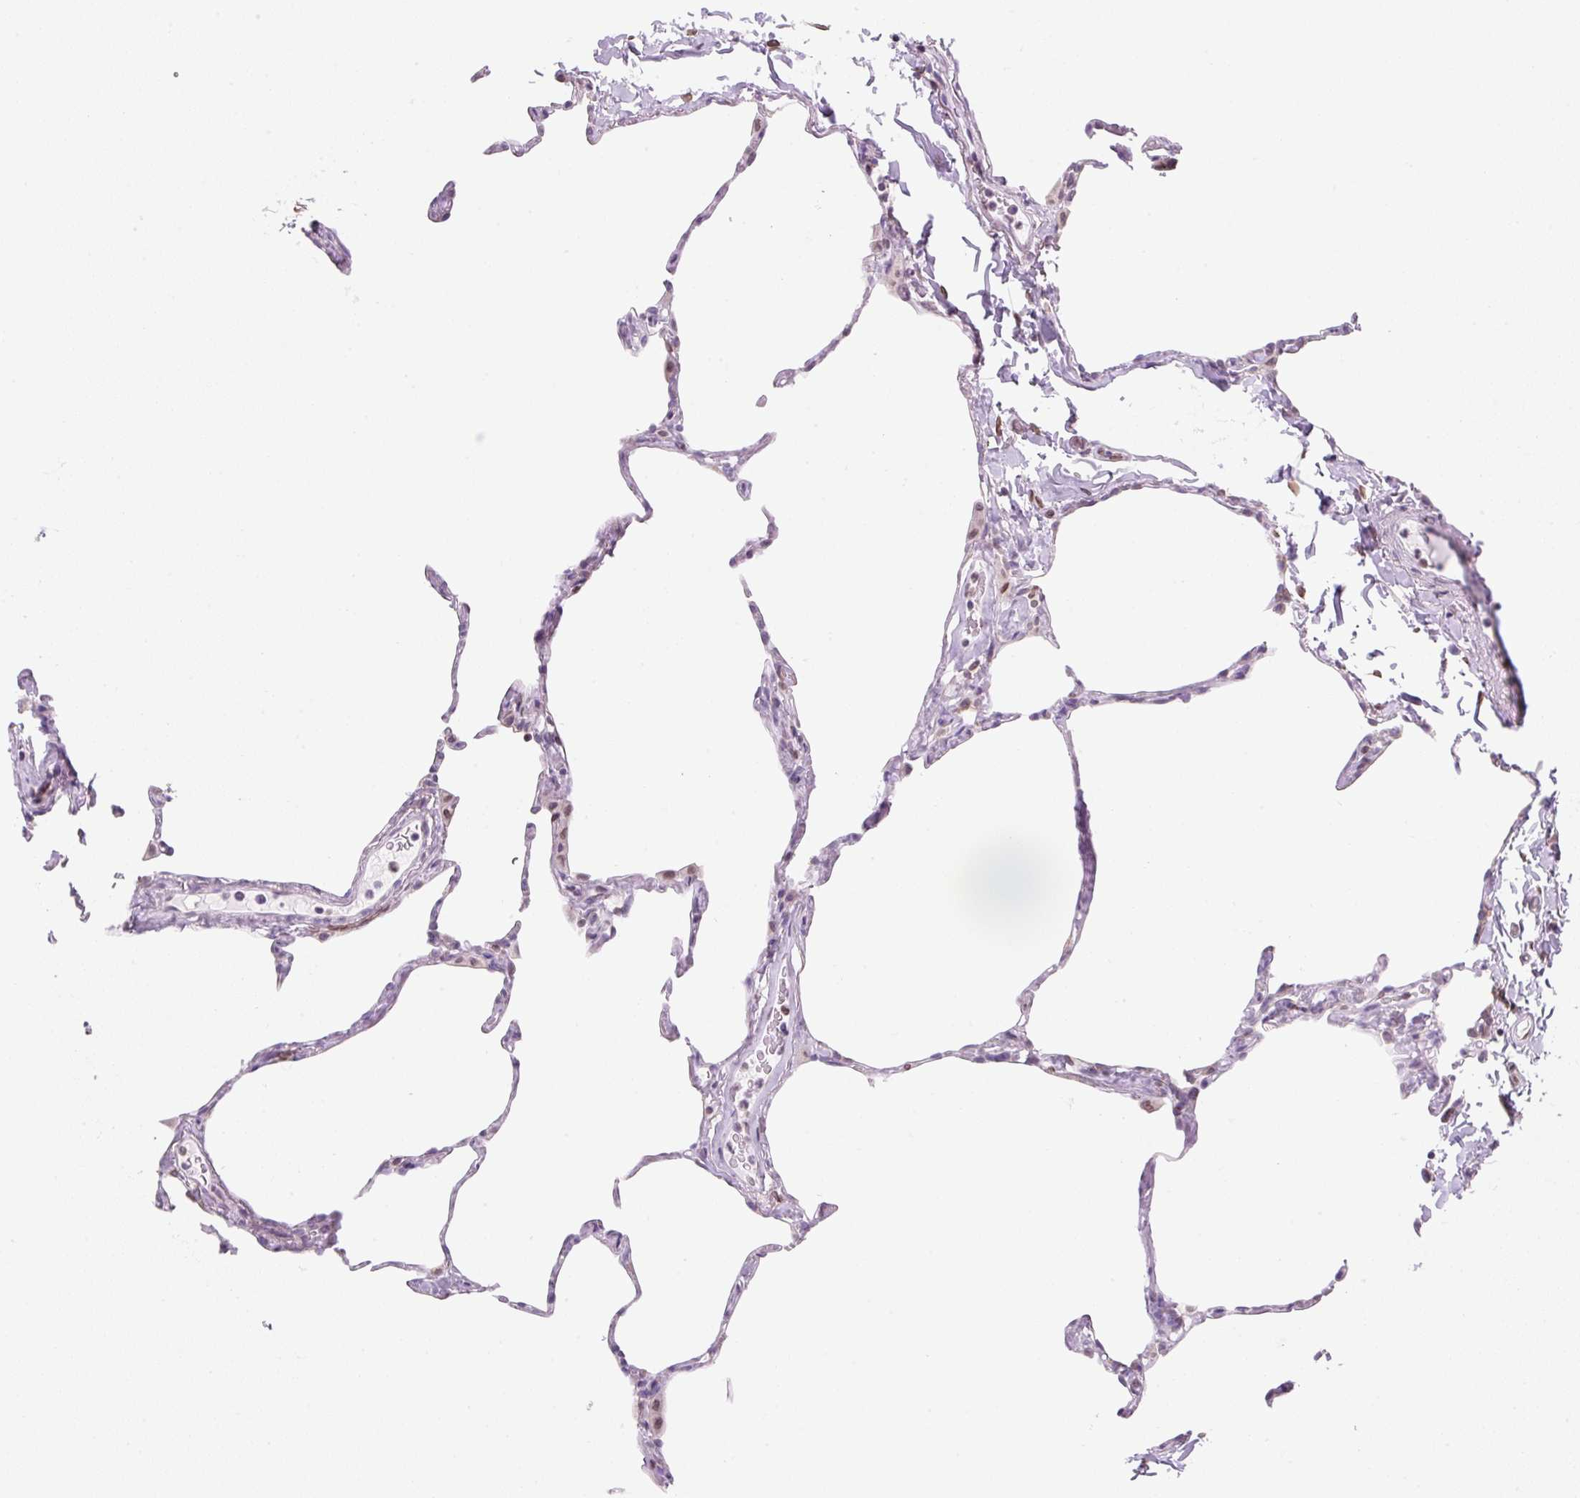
{"staining": {"intensity": "weak", "quantity": "<25%", "location": "nuclear"}, "tissue": "lung", "cell_type": "Alveolar cells", "image_type": "normal", "snomed": [{"axis": "morphology", "description": "Normal tissue, NOS"}, {"axis": "topography", "description": "Lung"}], "caption": "Immunohistochemical staining of normal human lung displays no significant positivity in alveolar cells.", "gene": "SYNE3", "patient": {"sex": "male", "age": 65}}